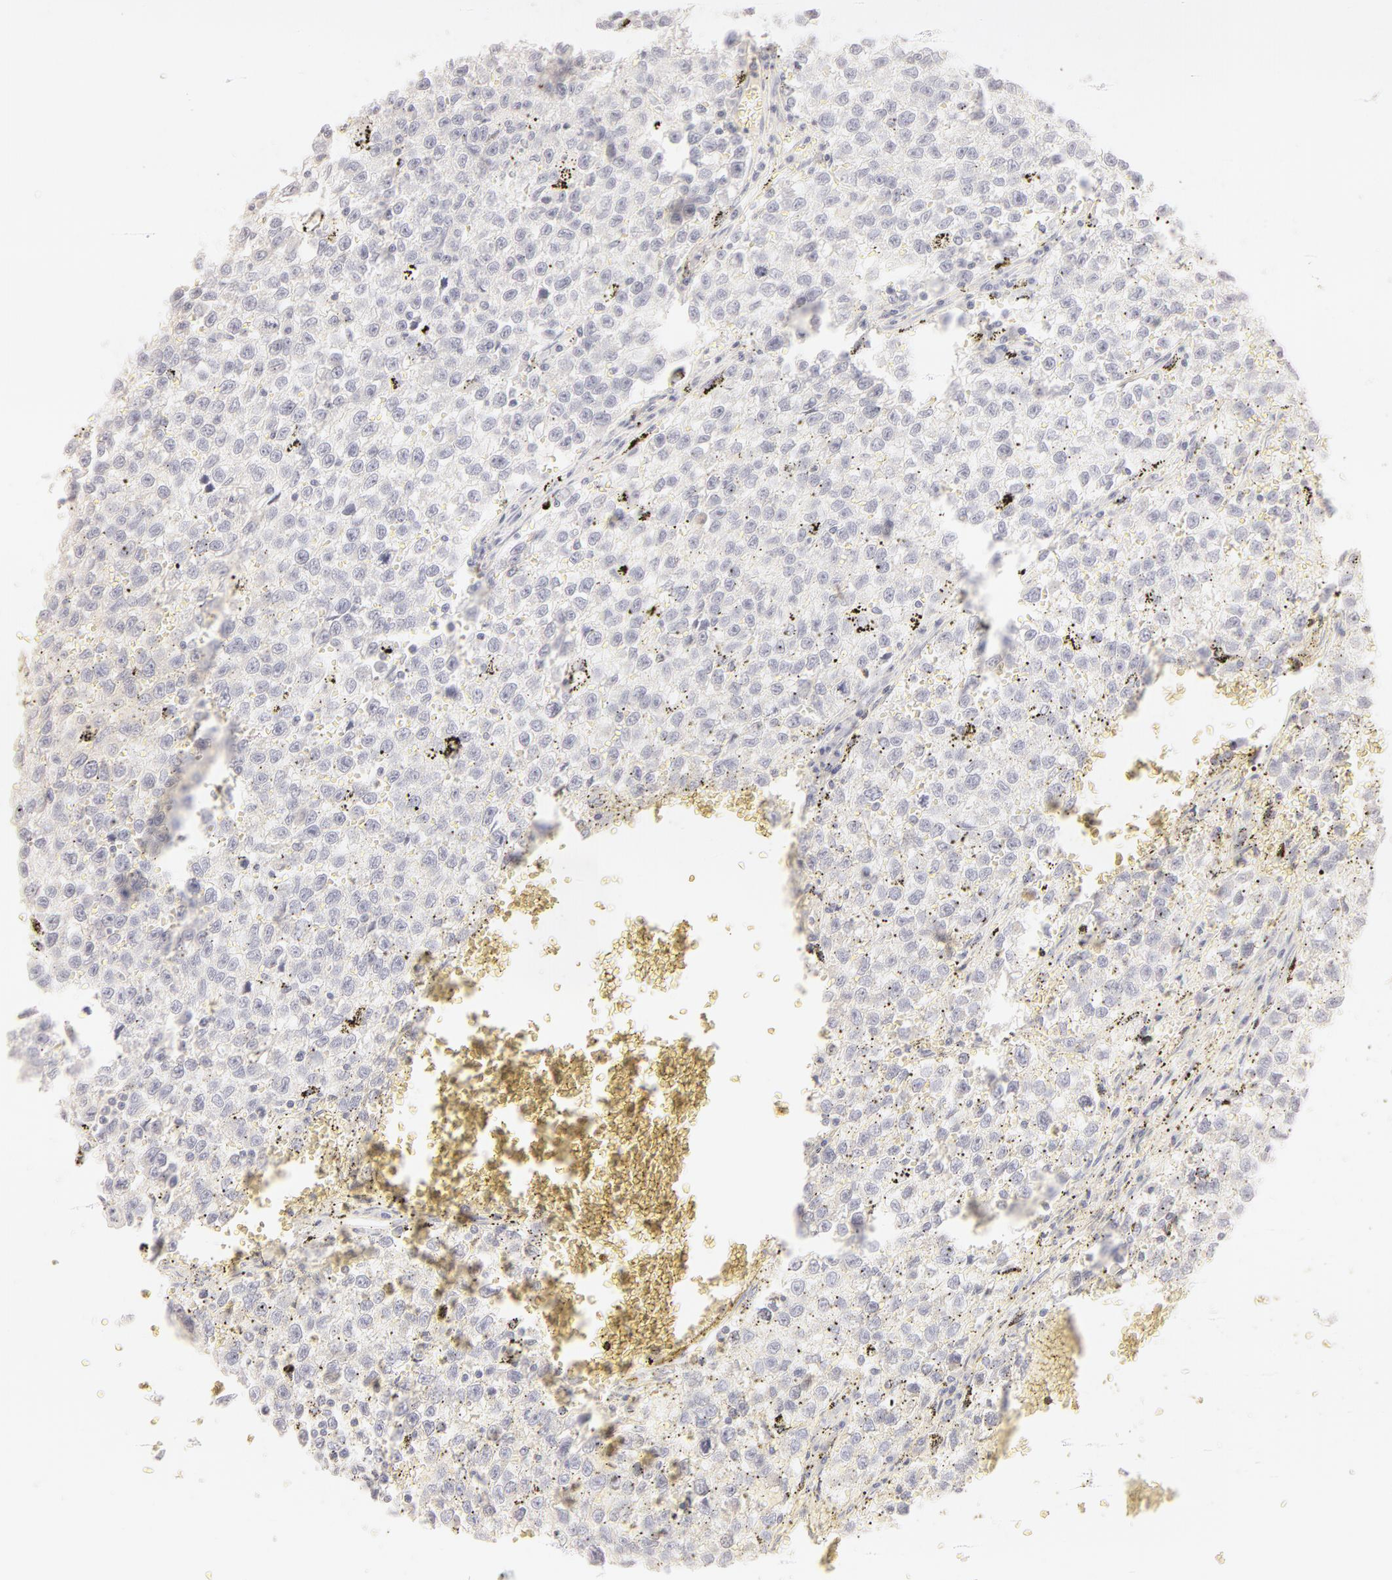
{"staining": {"intensity": "negative", "quantity": "none", "location": "none"}, "tissue": "testis cancer", "cell_type": "Tumor cells", "image_type": "cancer", "snomed": [{"axis": "morphology", "description": "Seminoma, NOS"}, {"axis": "topography", "description": "Testis"}], "caption": "The photomicrograph reveals no significant positivity in tumor cells of seminoma (testis). Brightfield microscopy of immunohistochemistry stained with DAB (3,3'-diaminobenzidine) (brown) and hematoxylin (blue), captured at high magnification.", "gene": "LGALS7B", "patient": {"sex": "male", "age": 35}}